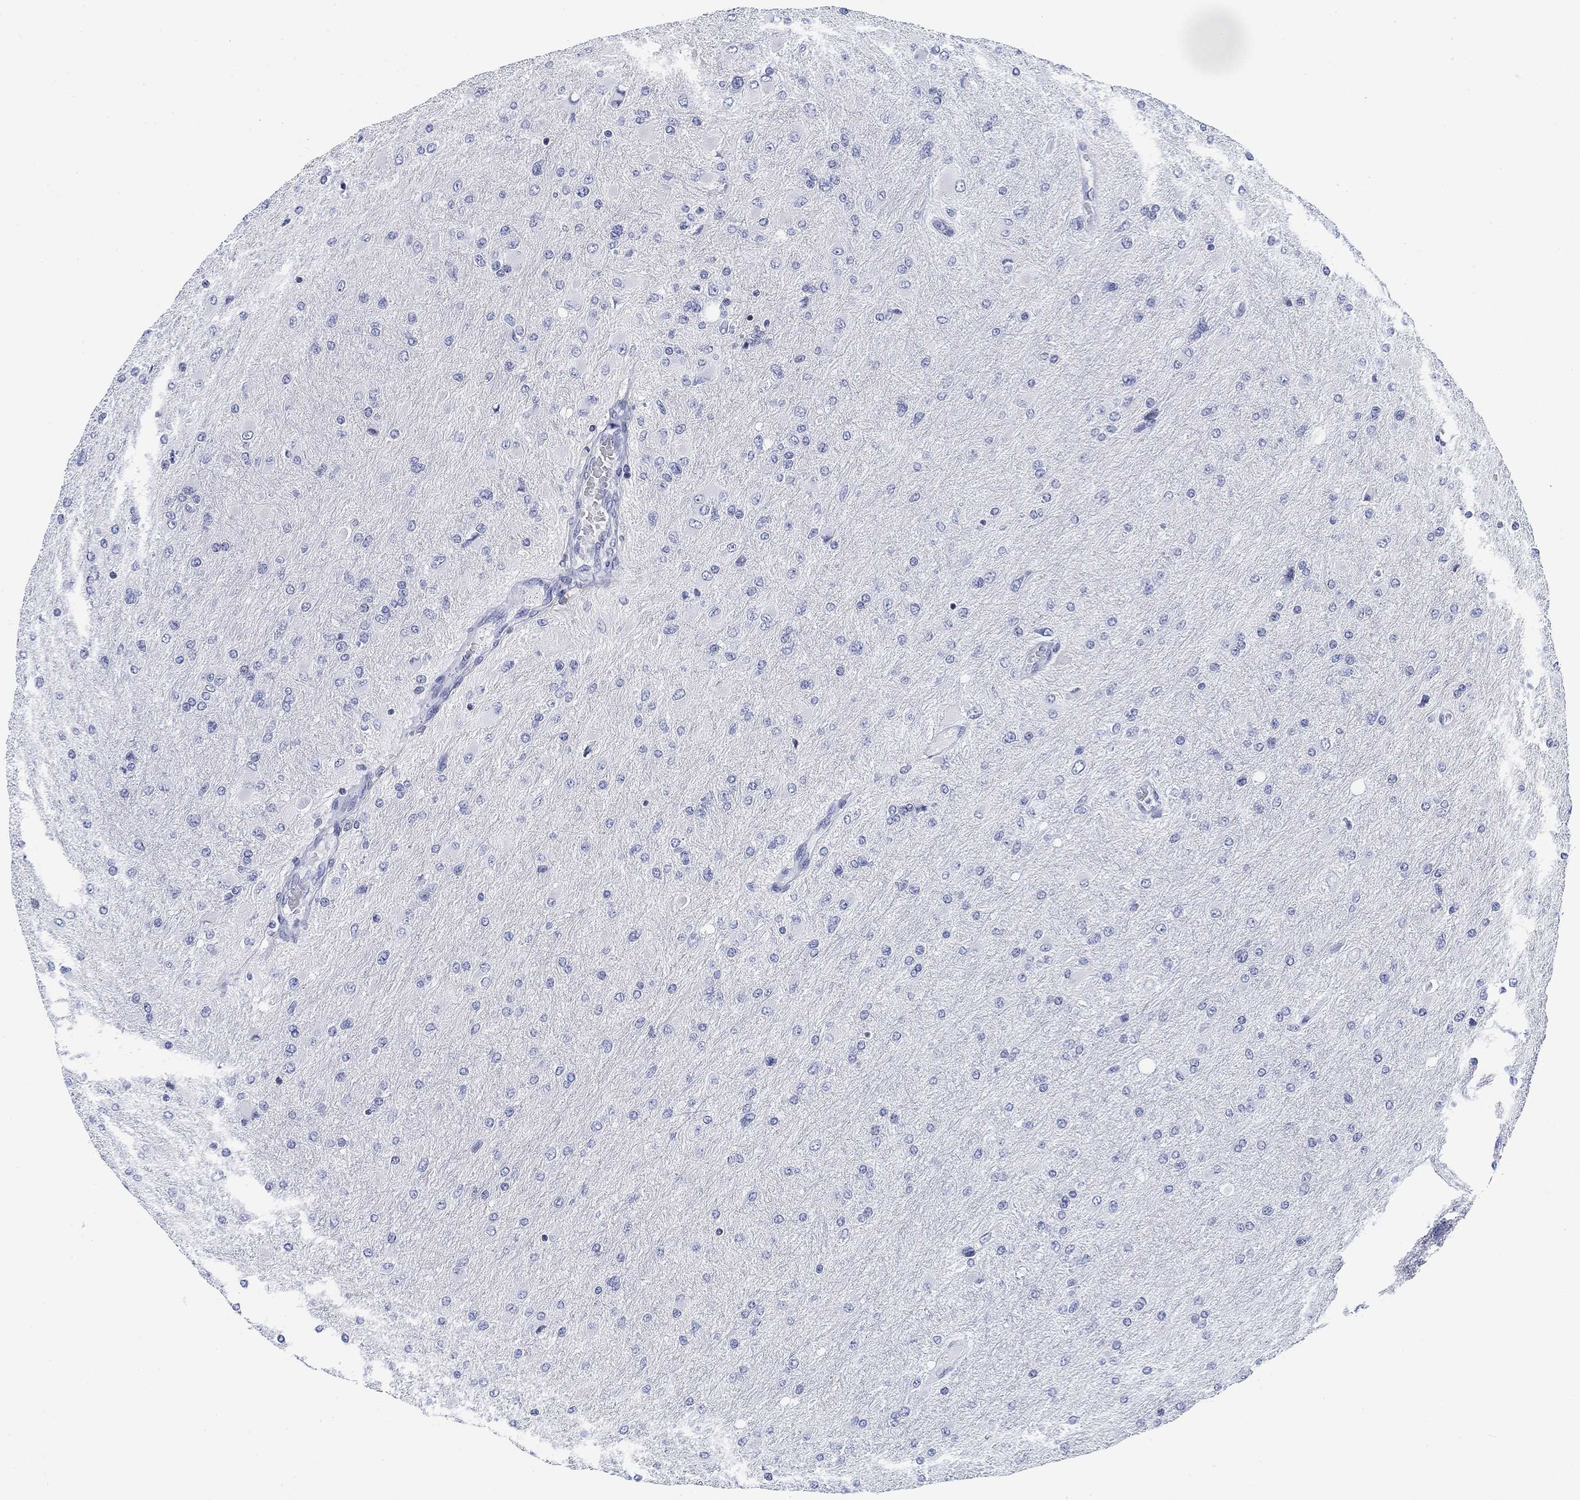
{"staining": {"intensity": "negative", "quantity": "none", "location": "none"}, "tissue": "glioma", "cell_type": "Tumor cells", "image_type": "cancer", "snomed": [{"axis": "morphology", "description": "Glioma, malignant, High grade"}, {"axis": "topography", "description": "Cerebral cortex"}], "caption": "An immunohistochemistry (IHC) histopathology image of glioma is shown. There is no staining in tumor cells of glioma.", "gene": "FYB1", "patient": {"sex": "female", "age": 36}}